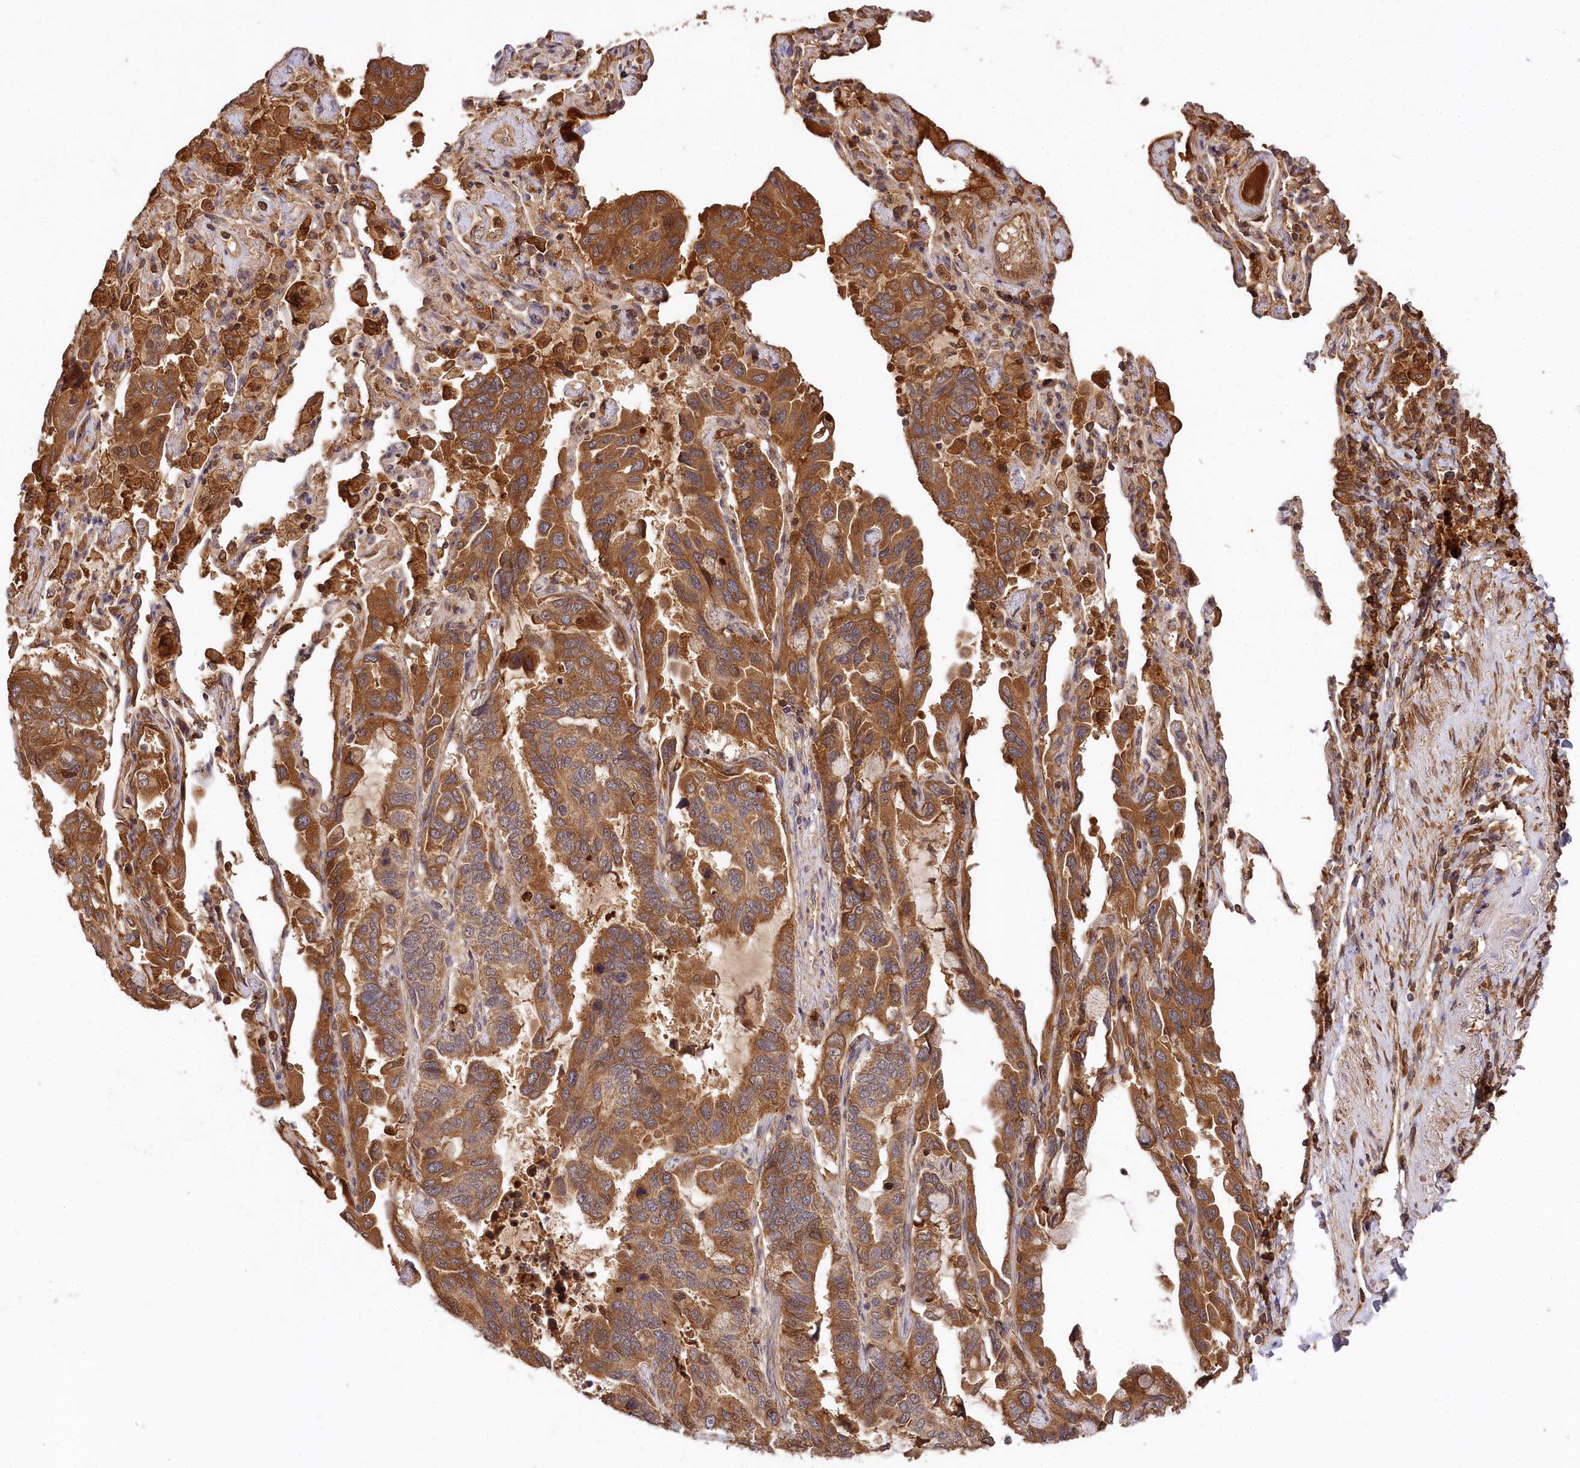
{"staining": {"intensity": "moderate", "quantity": ">75%", "location": "cytoplasmic/membranous"}, "tissue": "lung cancer", "cell_type": "Tumor cells", "image_type": "cancer", "snomed": [{"axis": "morphology", "description": "Adenocarcinoma, NOS"}, {"axis": "topography", "description": "Lung"}], "caption": "Protein analysis of adenocarcinoma (lung) tissue demonstrates moderate cytoplasmic/membranous positivity in about >75% of tumor cells.", "gene": "MCF2L2", "patient": {"sex": "male", "age": 64}}